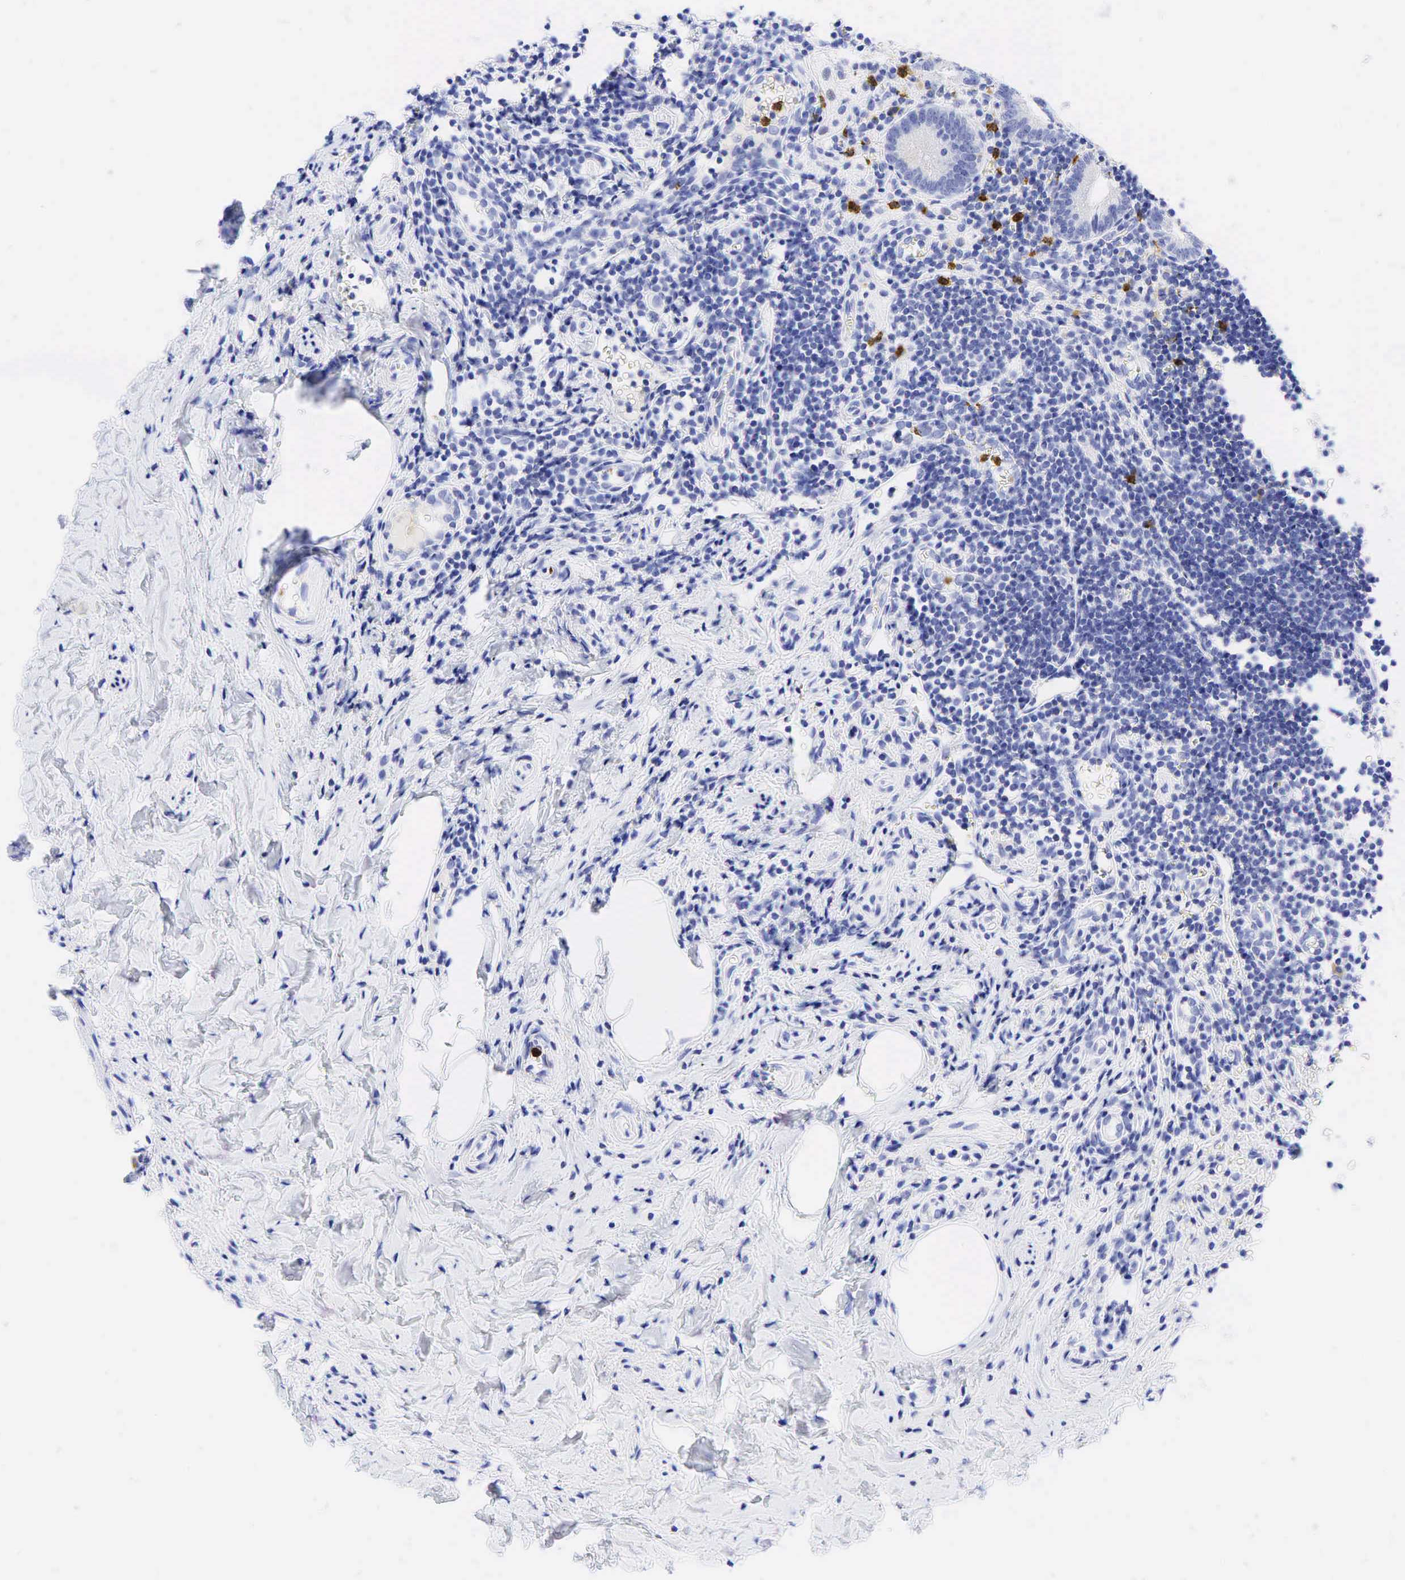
{"staining": {"intensity": "moderate", "quantity": ">75%", "location": "cytoplasmic/membranous"}, "tissue": "appendix", "cell_type": "Glandular cells", "image_type": "normal", "snomed": [{"axis": "morphology", "description": "Normal tissue, NOS"}, {"axis": "topography", "description": "Appendix"}], "caption": "Moderate cytoplasmic/membranous staining is present in approximately >75% of glandular cells in normal appendix.", "gene": "FUT4", "patient": {"sex": "female", "age": 19}}